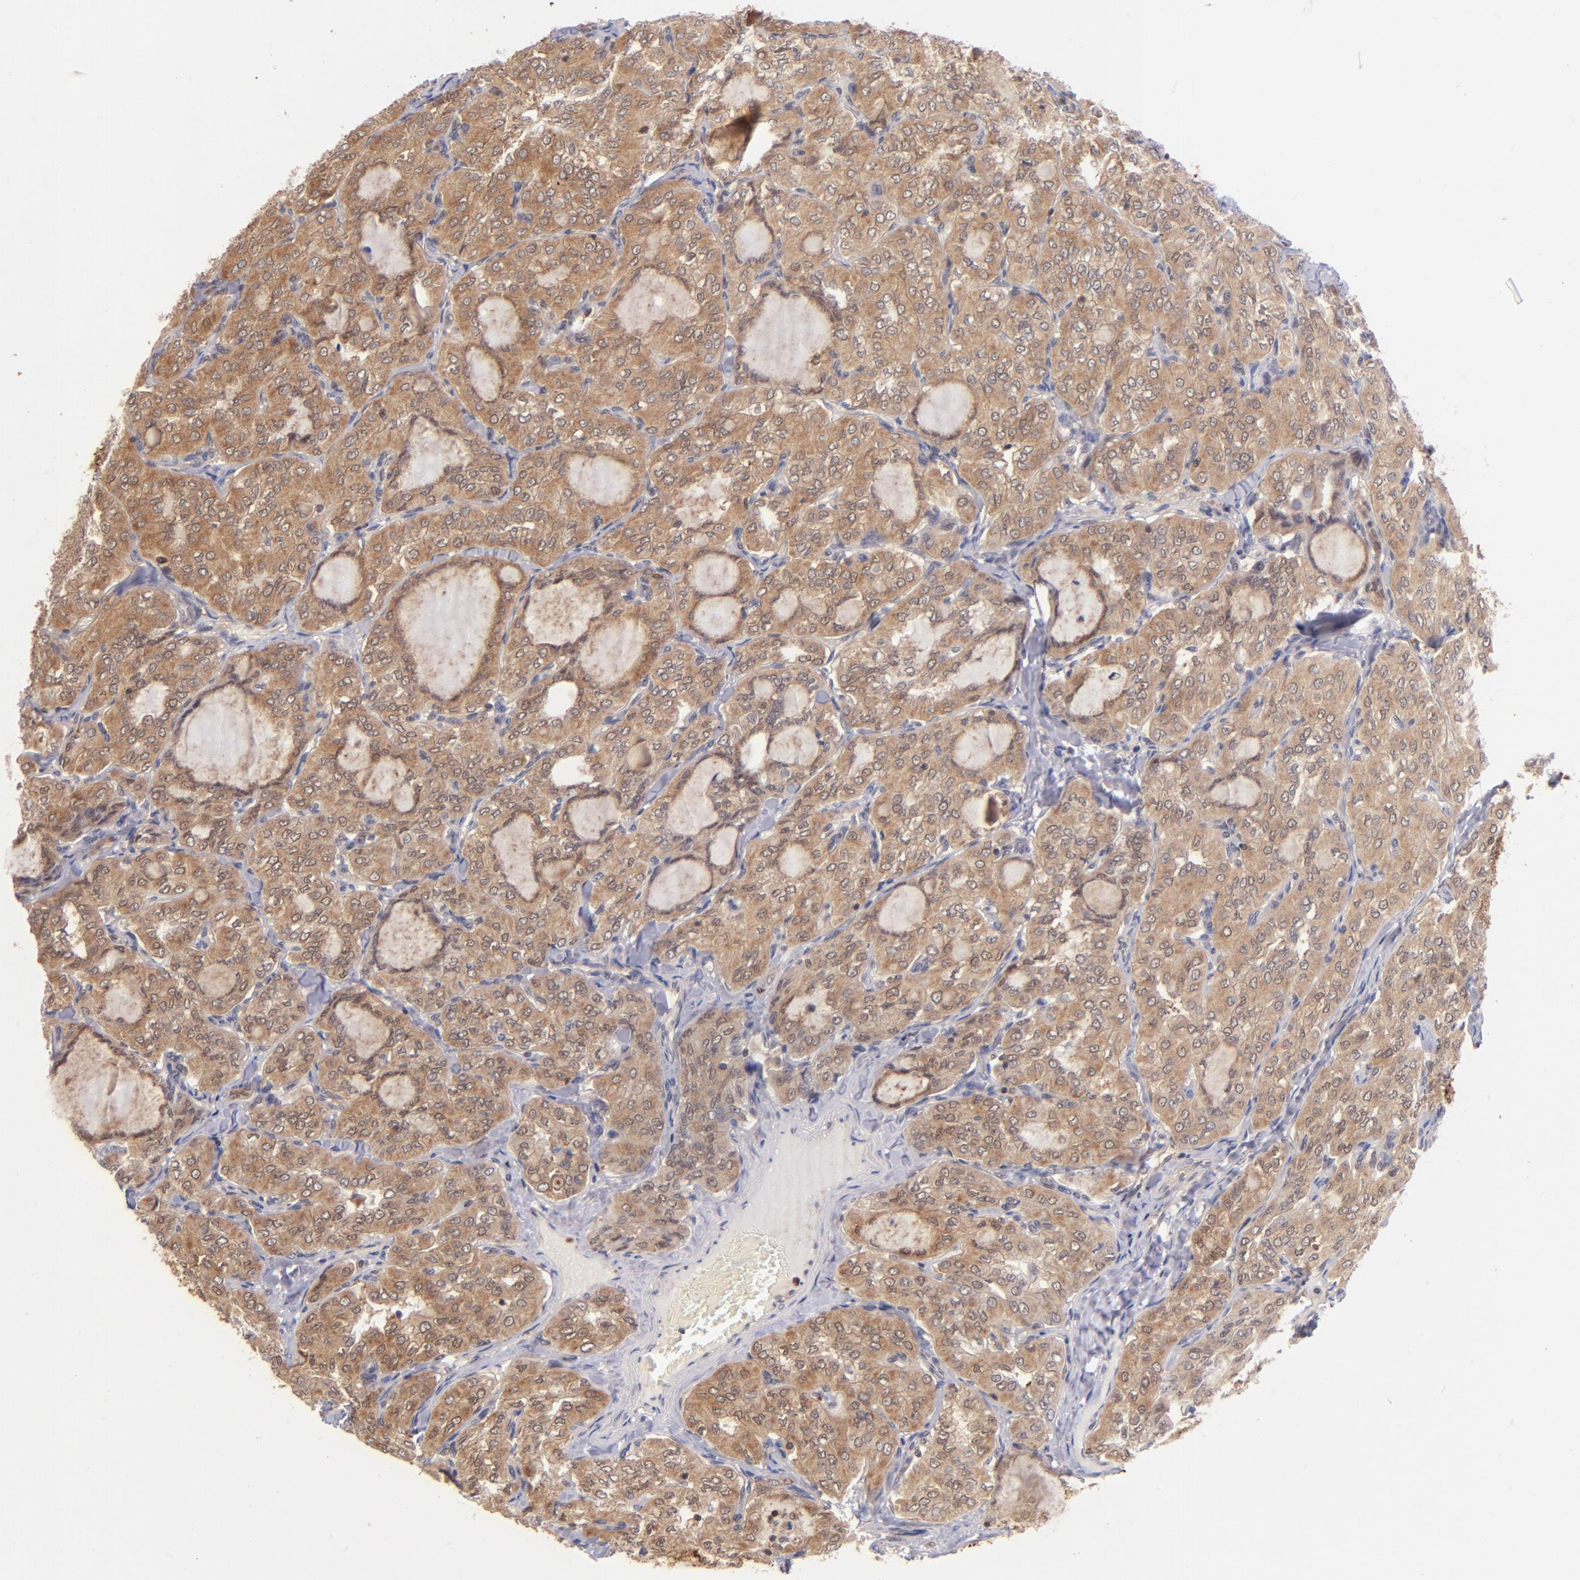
{"staining": {"intensity": "moderate", "quantity": ">75%", "location": "cytoplasmic/membranous"}, "tissue": "thyroid cancer", "cell_type": "Tumor cells", "image_type": "cancer", "snomed": [{"axis": "morphology", "description": "Papillary adenocarcinoma, NOS"}, {"axis": "topography", "description": "Thyroid gland"}], "caption": "Immunohistochemistry (IHC) photomicrograph of human papillary adenocarcinoma (thyroid) stained for a protein (brown), which displays medium levels of moderate cytoplasmic/membranous expression in about >75% of tumor cells.", "gene": "YWHAB", "patient": {"sex": "male", "age": 20}}